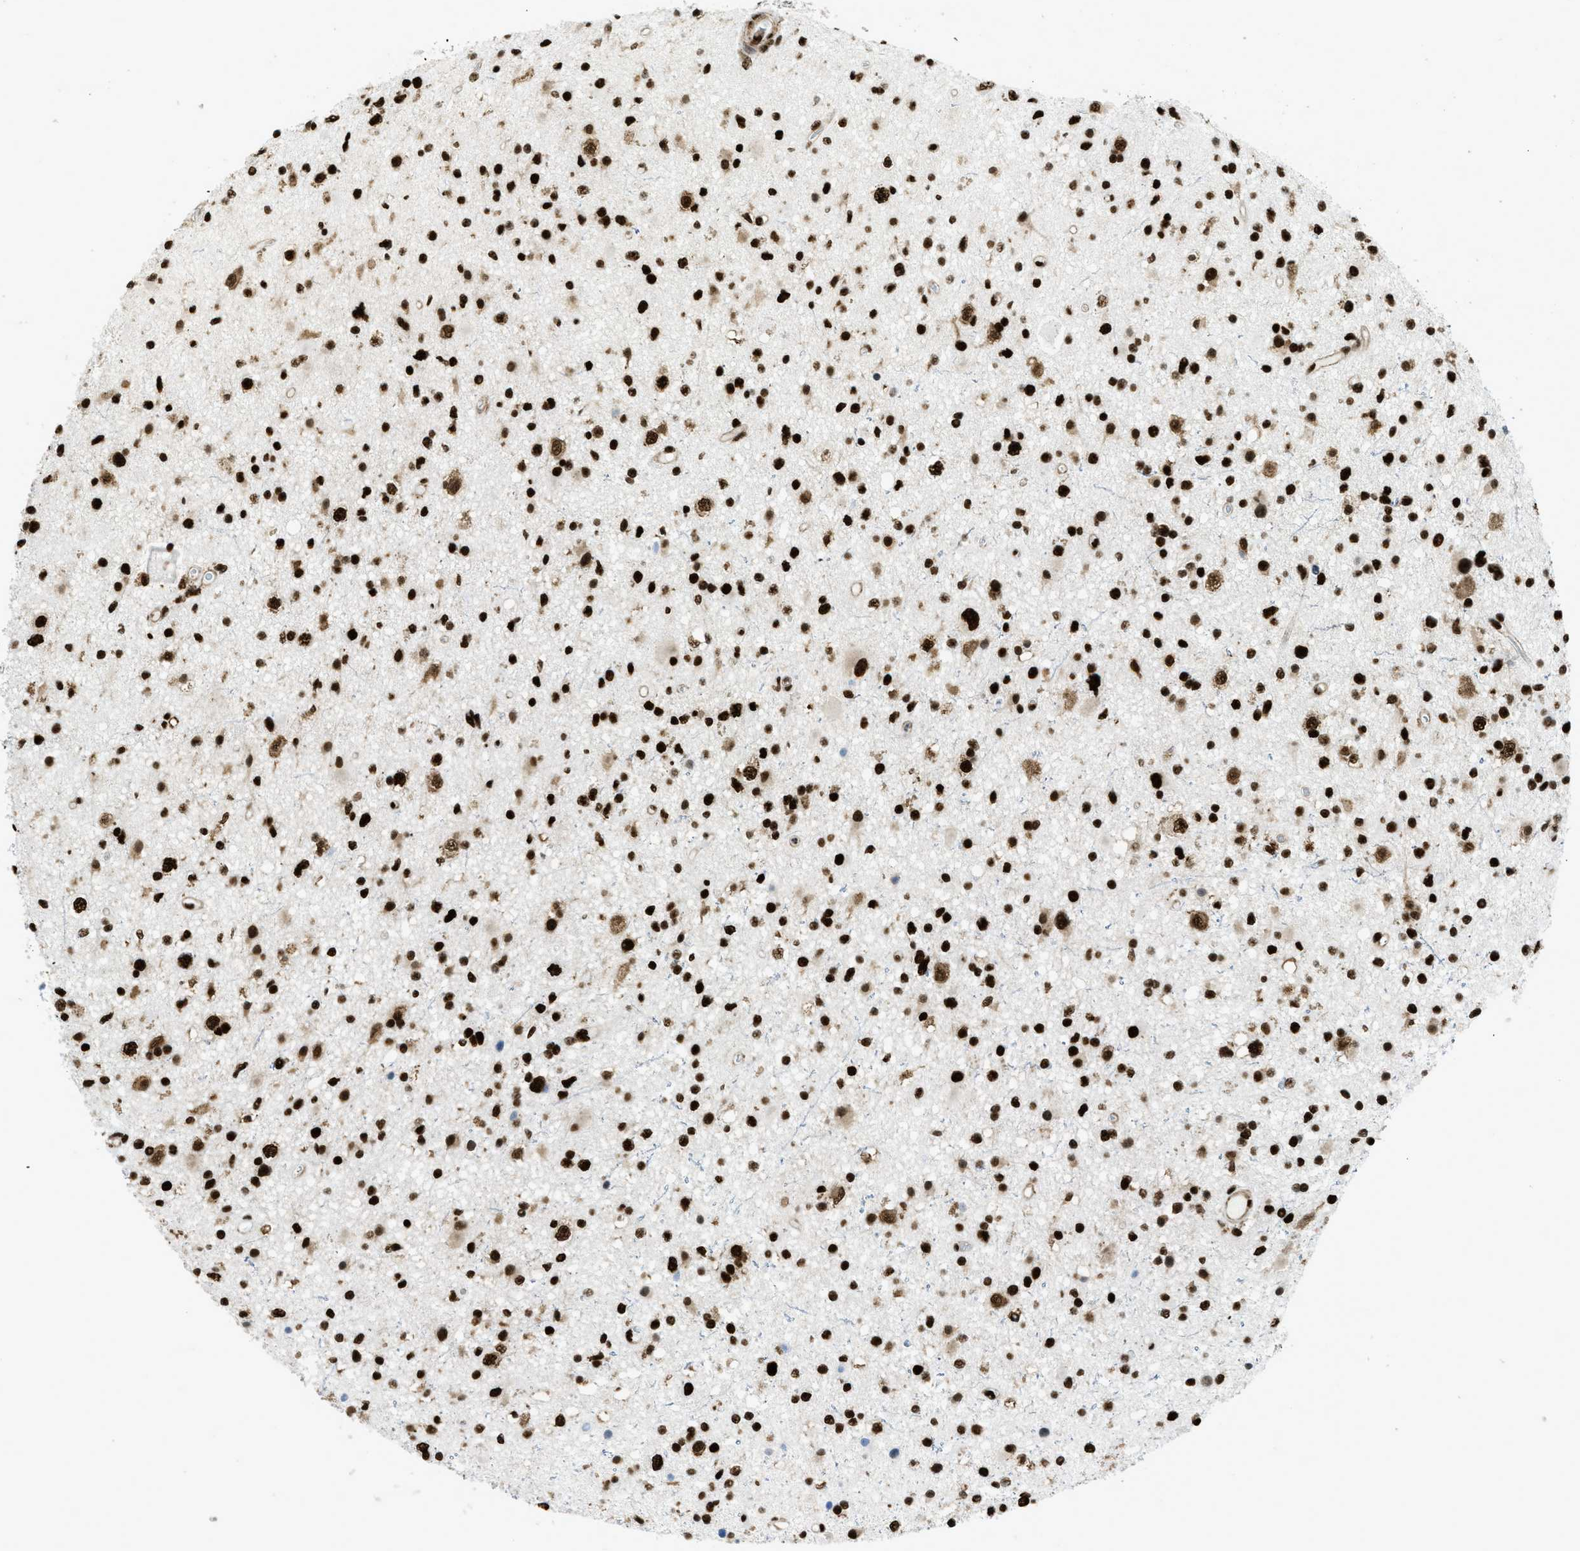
{"staining": {"intensity": "strong", "quantity": ">75%", "location": "nuclear"}, "tissue": "glioma", "cell_type": "Tumor cells", "image_type": "cancer", "snomed": [{"axis": "morphology", "description": "Glioma, malignant, High grade"}, {"axis": "topography", "description": "Brain"}], "caption": "Tumor cells exhibit high levels of strong nuclear expression in about >75% of cells in malignant glioma (high-grade).", "gene": "ZNF207", "patient": {"sex": "male", "age": 33}}